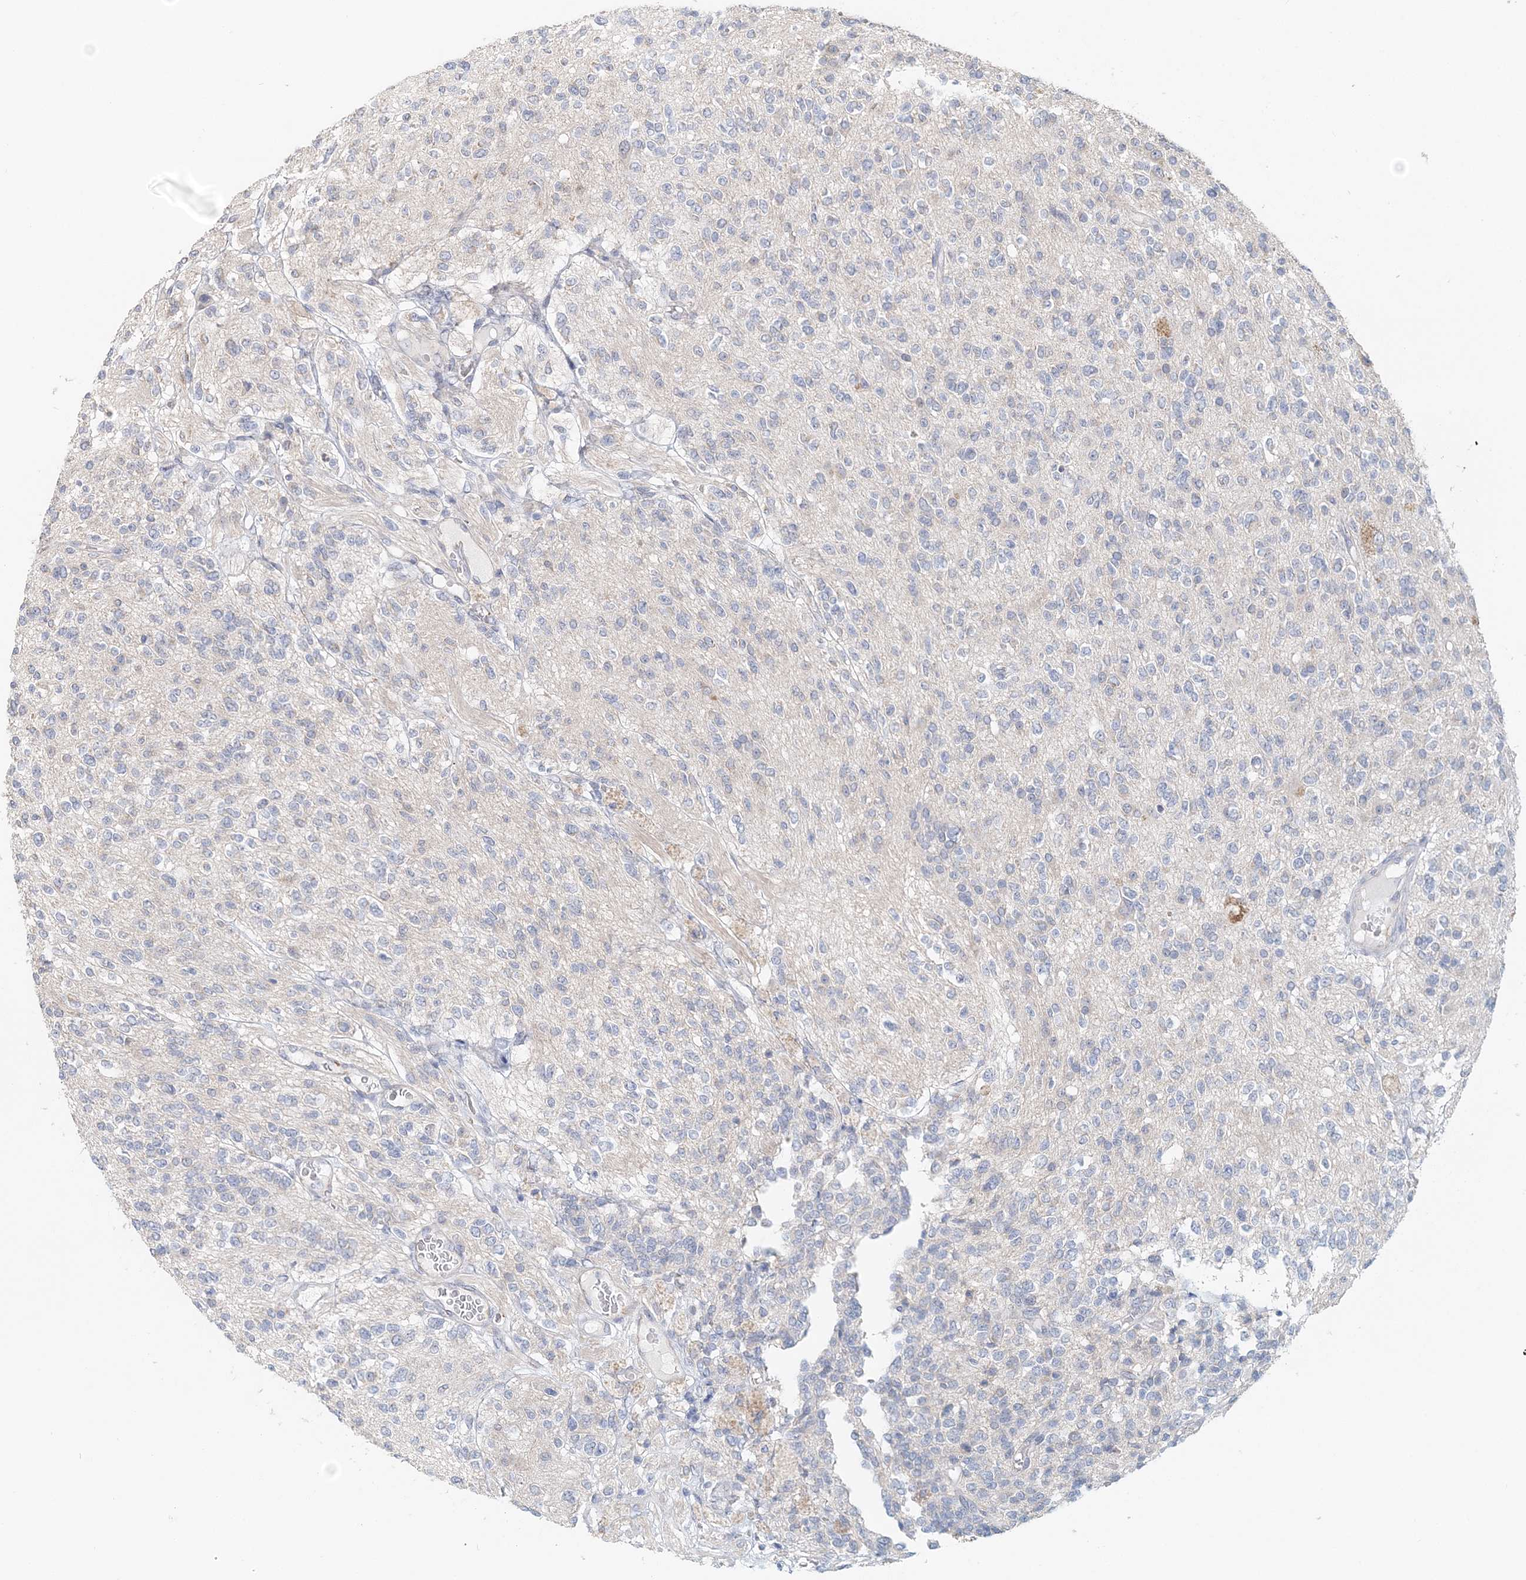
{"staining": {"intensity": "negative", "quantity": "none", "location": "none"}, "tissue": "glioma", "cell_type": "Tumor cells", "image_type": "cancer", "snomed": [{"axis": "morphology", "description": "Glioma, malignant, High grade"}, {"axis": "topography", "description": "Brain"}], "caption": "This is a image of IHC staining of glioma, which shows no expression in tumor cells.", "gene": "FBXO38", "patient": {"sex": "male", "age": 34}}